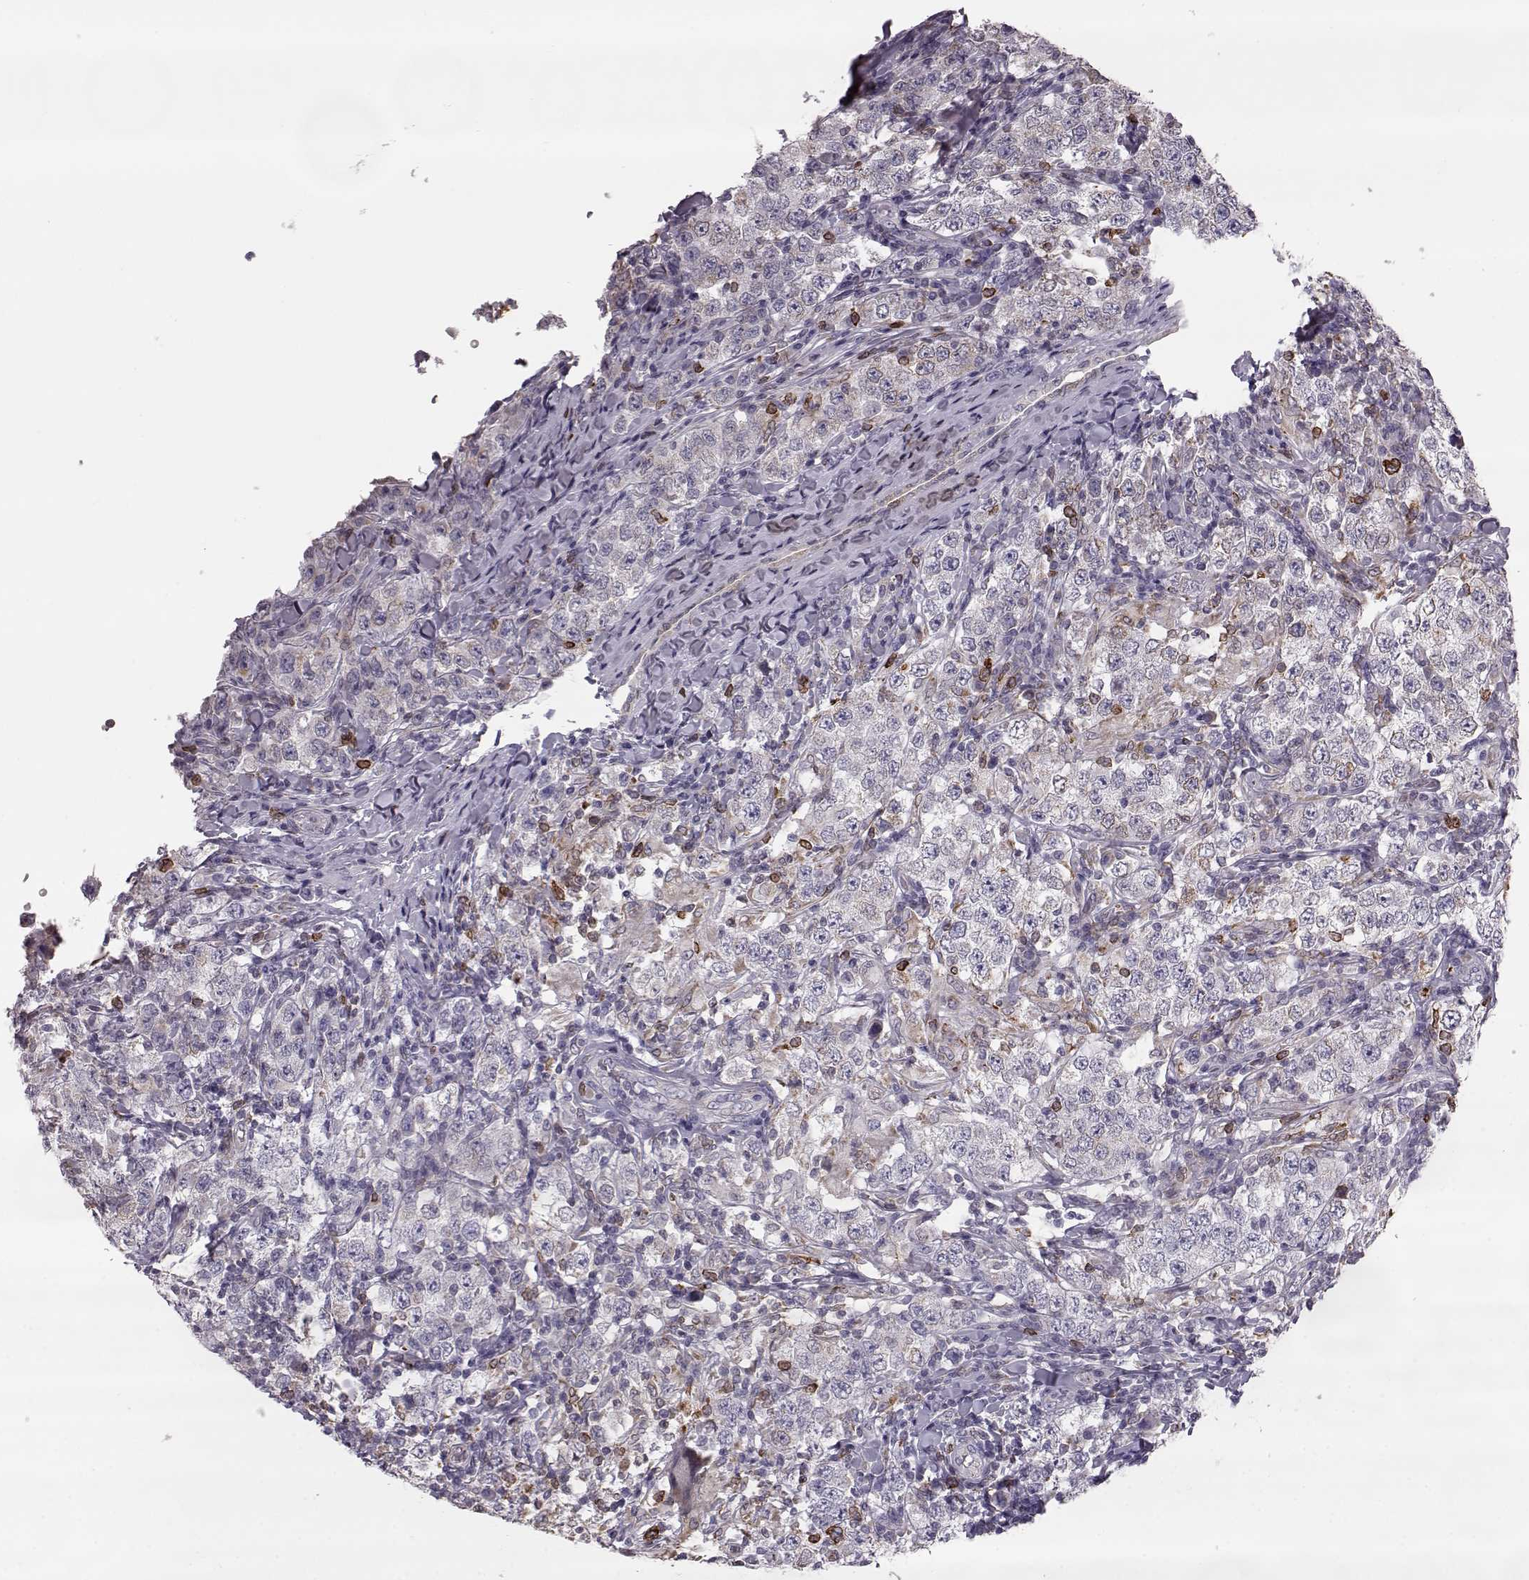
{"staining": {"intensity": "negative", "quantity": "none", "location": "none"}, "tissue": "testis cancer", "cell_type": "Tumor cells", "image_type": "cancer", "snomed": [{"axis": "morphology", "description": "Seminoma, NOS"}, {"axis": "morphology", "description": "Carcinoma, Embryonal, NOS"}, {"axis": "topography", "description": "Testis"}], "caption": "Immunohistochemistry photomicrograph of neoplastic tissue: testis cancer (seminoma) stained with DAB shows no significant protein positivity in tumor cells.", "gene": "ELOVL5", "patient": {"sex": "male", "age": 41}}